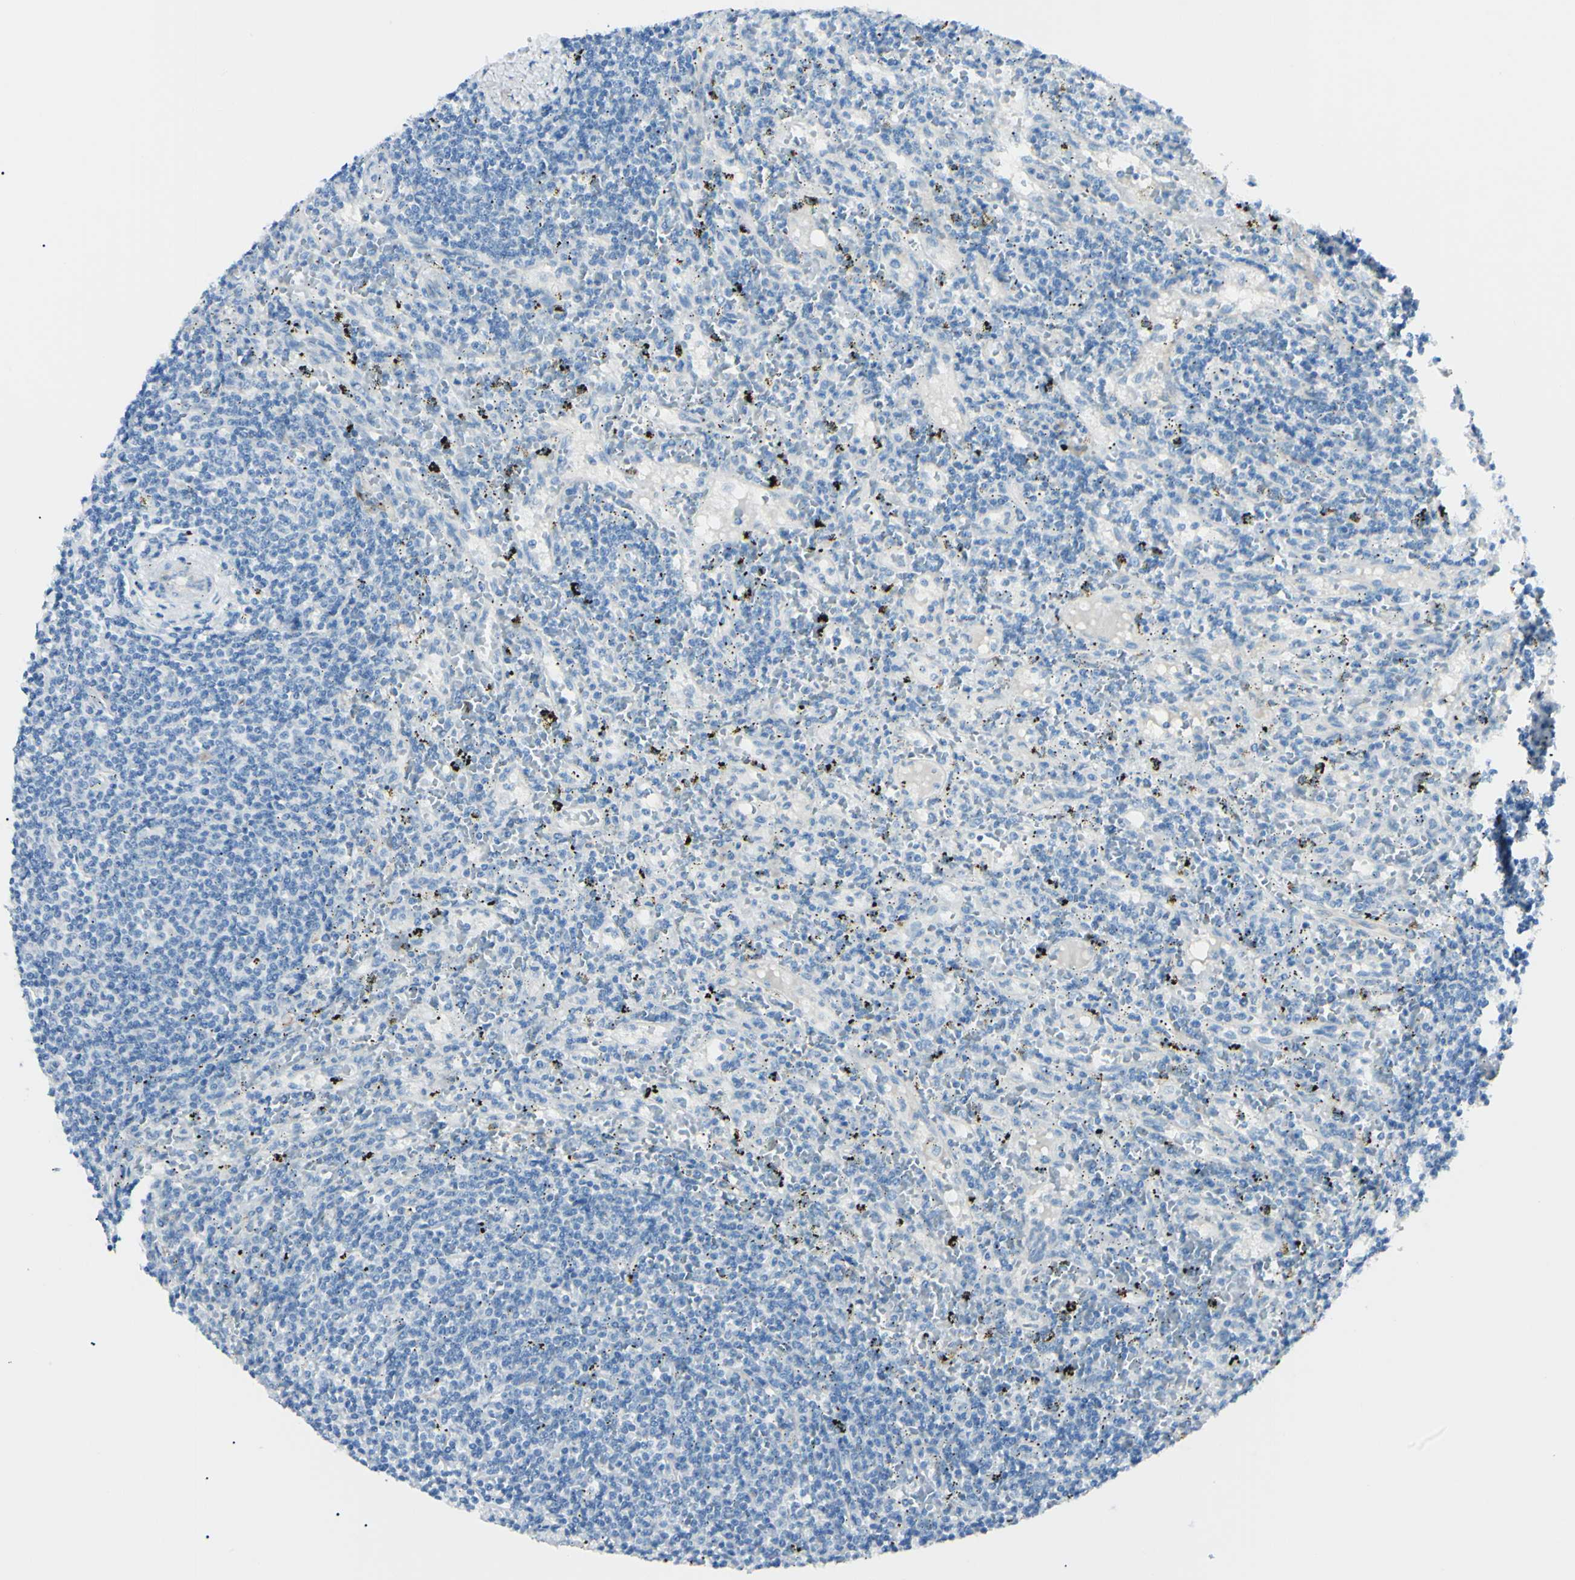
{"staining": {"intensity": "negative", "quantity": "none", "location": "none"}, "tissue": "lymphoma", "cell_type": "Tumor cells", "image_type": "cancer", "snomed": [{"axis": "morphology", "description": "Malignant lymphoma, non-Hodgkin's type, Low grade"}, {"axis": "topography", "description": "Spleen"}], "caption": "Tumor cells are negative for protein expression in human lymphoma. (Stains: DAB (3,3'-diaminobenzidine) IHC with hematoxylin counter stain, Microscopy: brightfield microscopy at high magnification).", "gene": "FOLH1", "patient": {"sex": "male", "age": 76}}